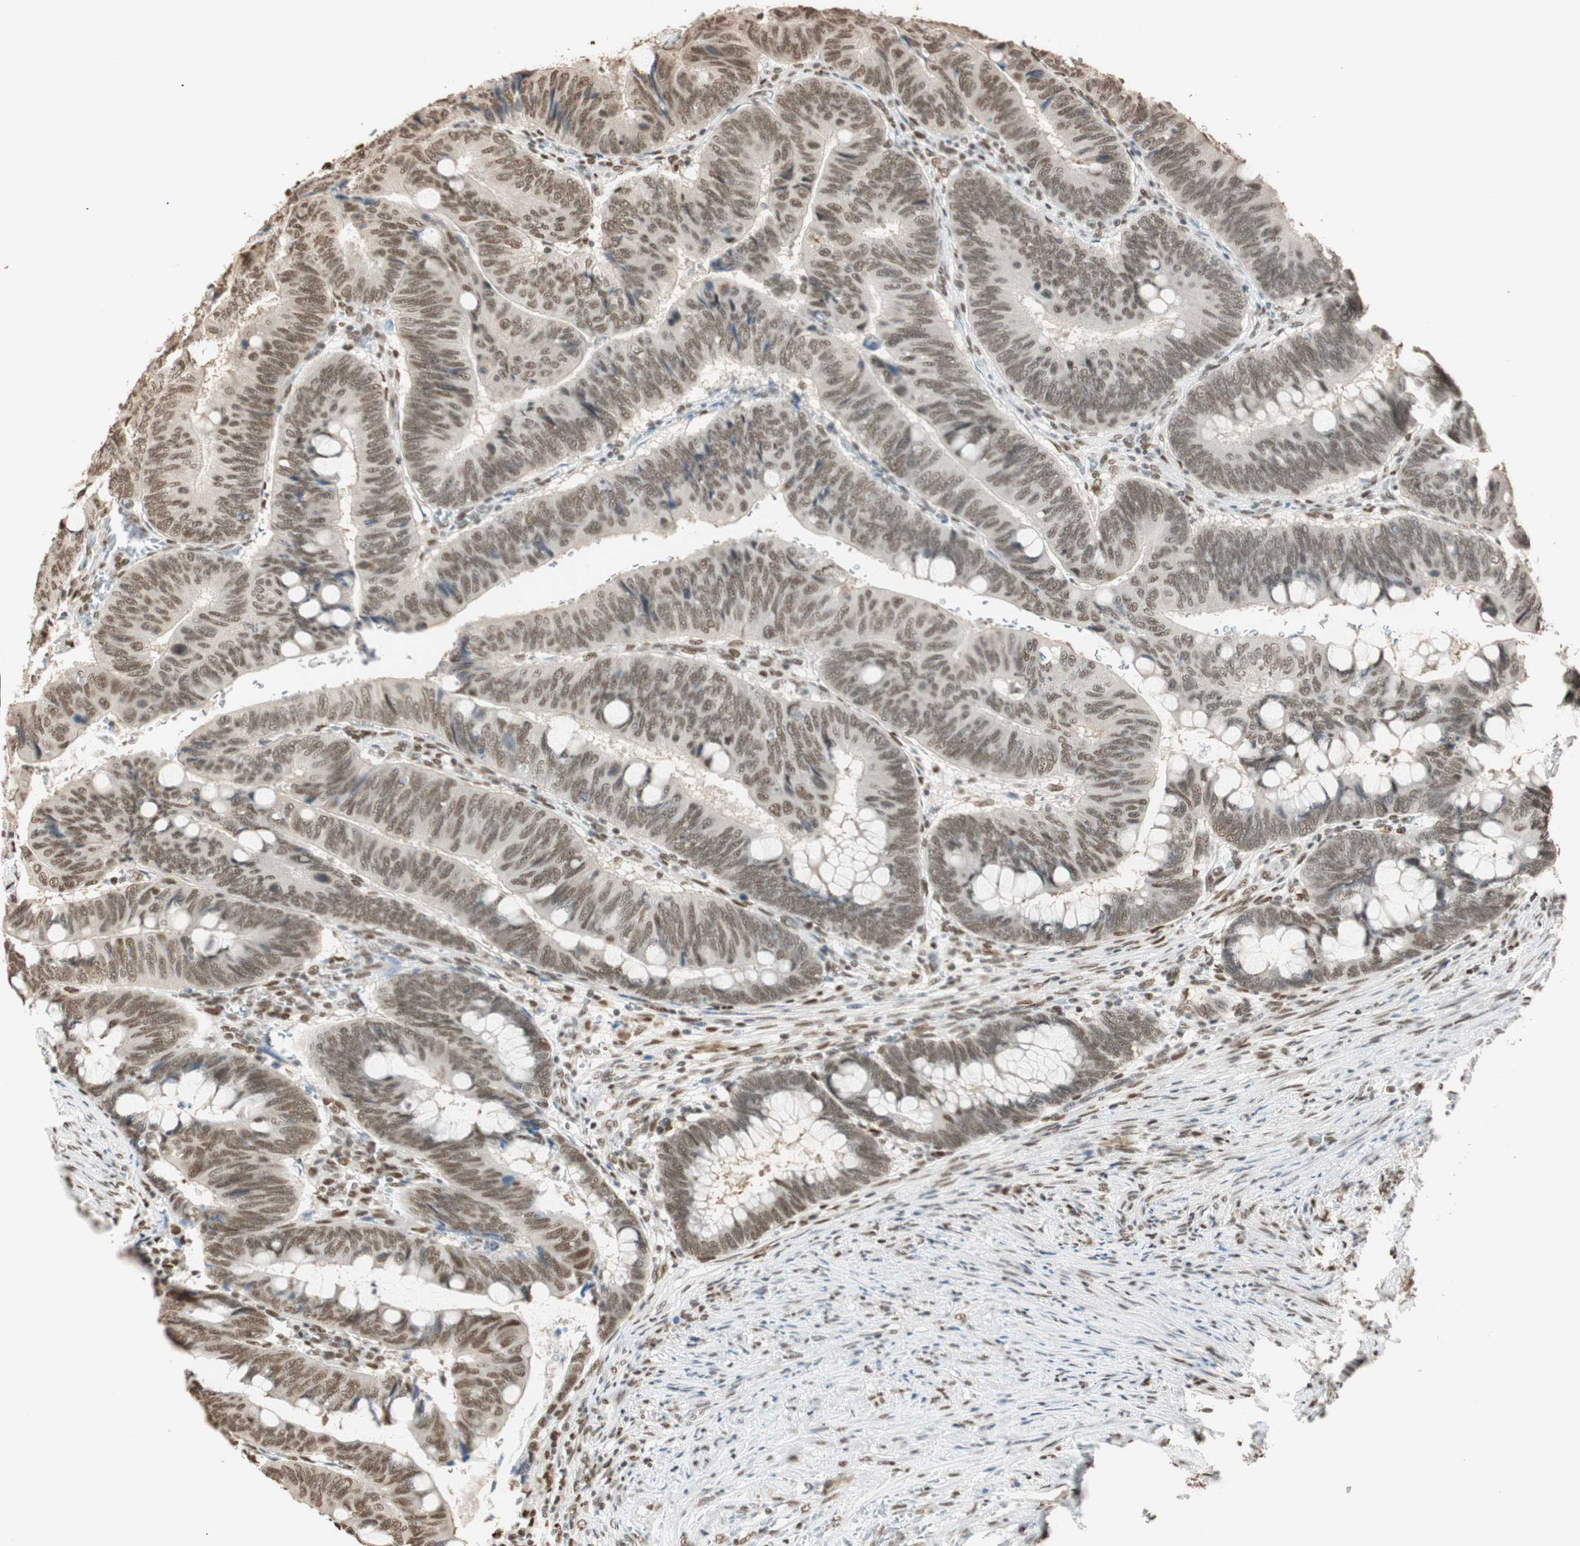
{"staining": {"intensity": "weak", "quantity": "25%-75%", "location": "nuclear"}, "tissue": "colorectal cancer", "cell_type": "Tumor cells", "image_type": "cancer", "snomed": [{"axis": "morphology", "description": "Normal tissue, NOS"}, {"axis": "morphology", "description": "Adenocarcinoma, NOS"}, {"axis": "topography", "description": "Rectum"}, {"axis": "topography", "description": "Peripheral nerve tissue"}], "caption": "A brown stain labels weak nuclear expression of a protein in human adenocarcinoma (colorectal) tumor cells. (Brightfield microscopy of DAB IHC at high magnification).", "gene": "FANCG", "patient": {"sex": "male", "age": 92}}